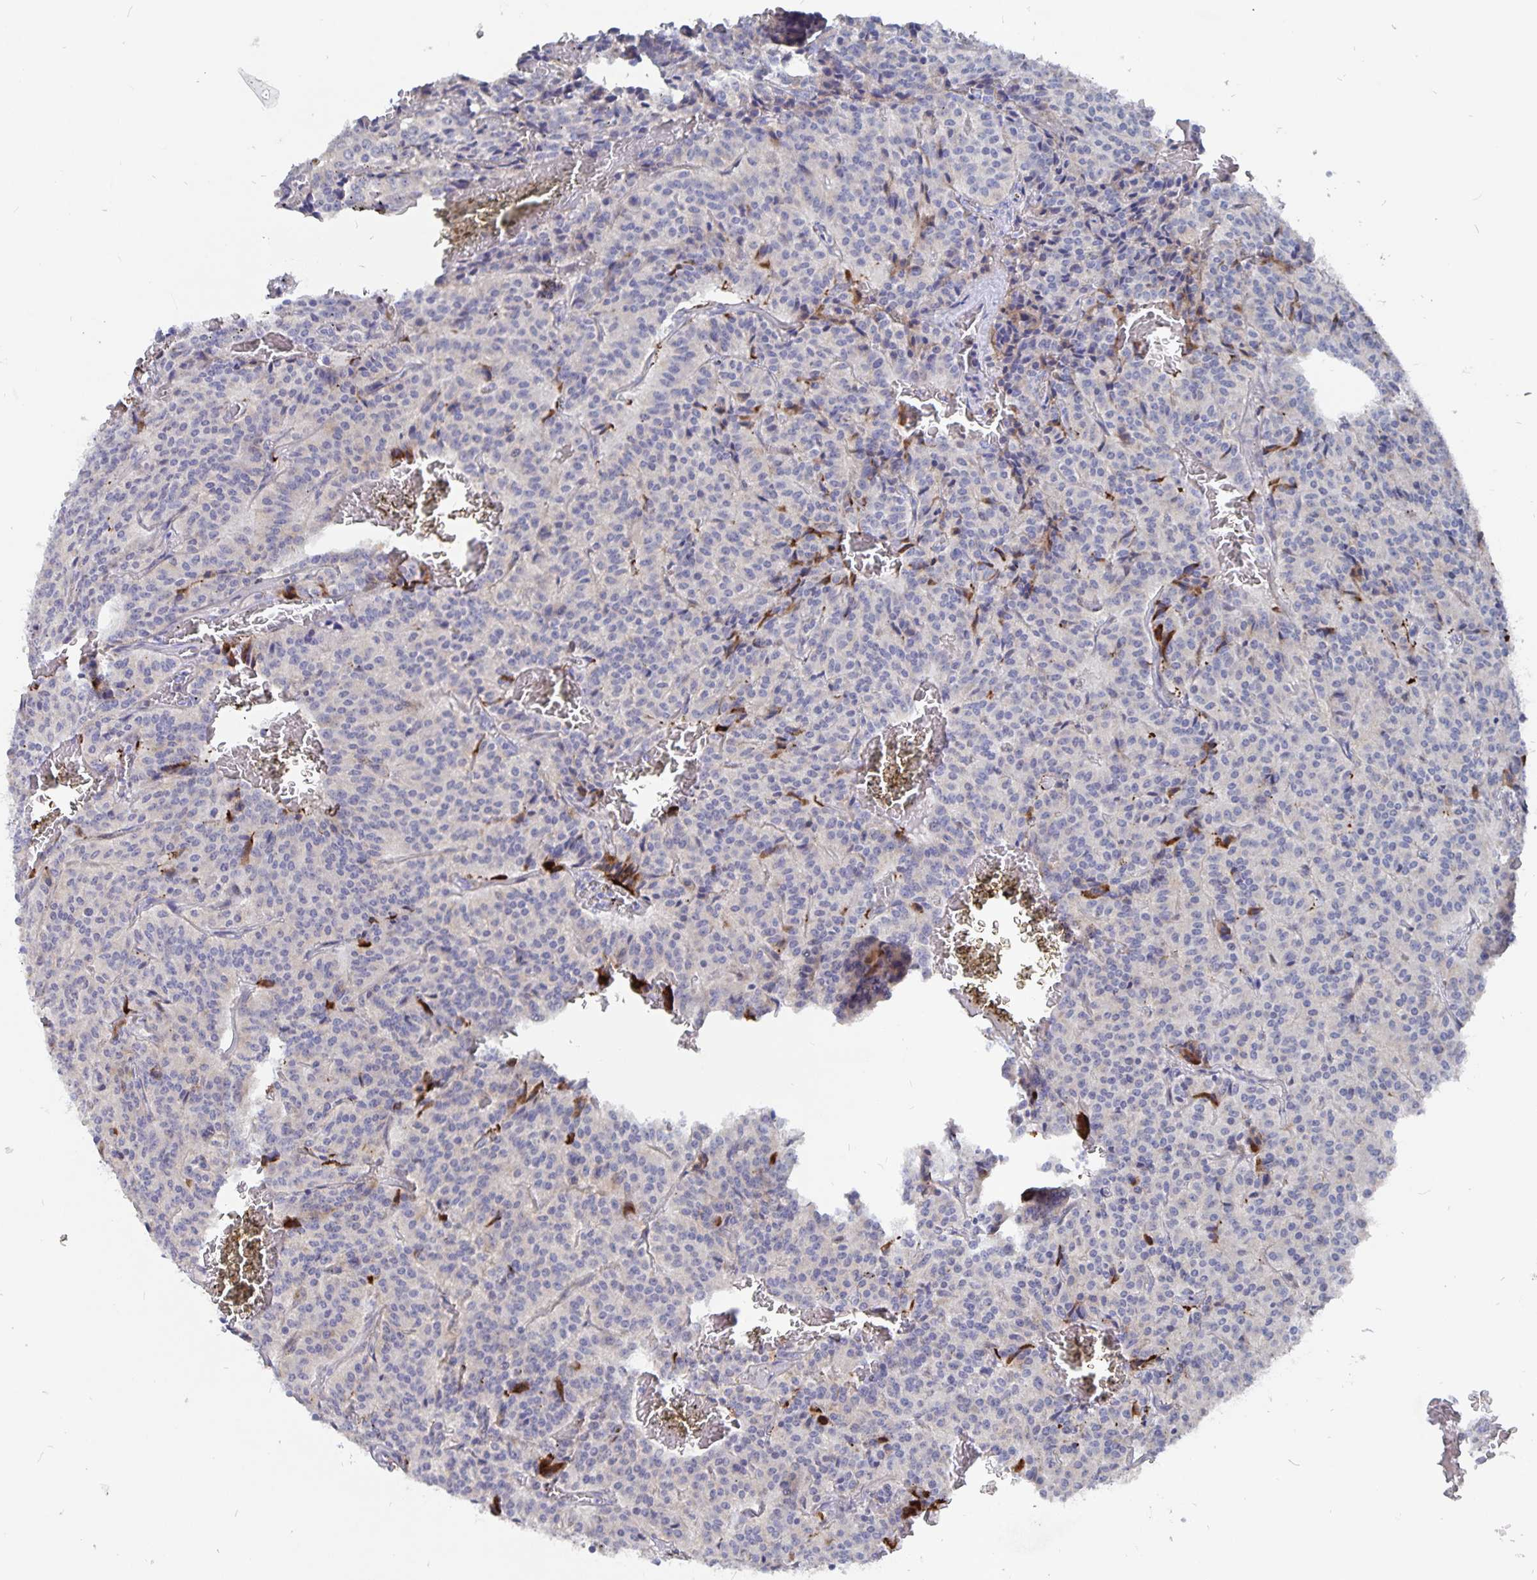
{"staining": {"intensity": "negative", "quantity": "none", "location": "none"}, "tissue": "carcinoid", "cell_type": "Tumor cells", "image_type": "cancer", "snomed": [{"axis": "morphology", "description": "Carcinoid, malignant, NOS"}, {"axis": "topography", "description": "Lung"}], "caption": "Human carcinoid stained for a protein using immunohistochemistry (IHC) exhibits no positivity in tumor cells.", "gene": "SMOC1", "patient": {"sex": "male", "age": 70}}